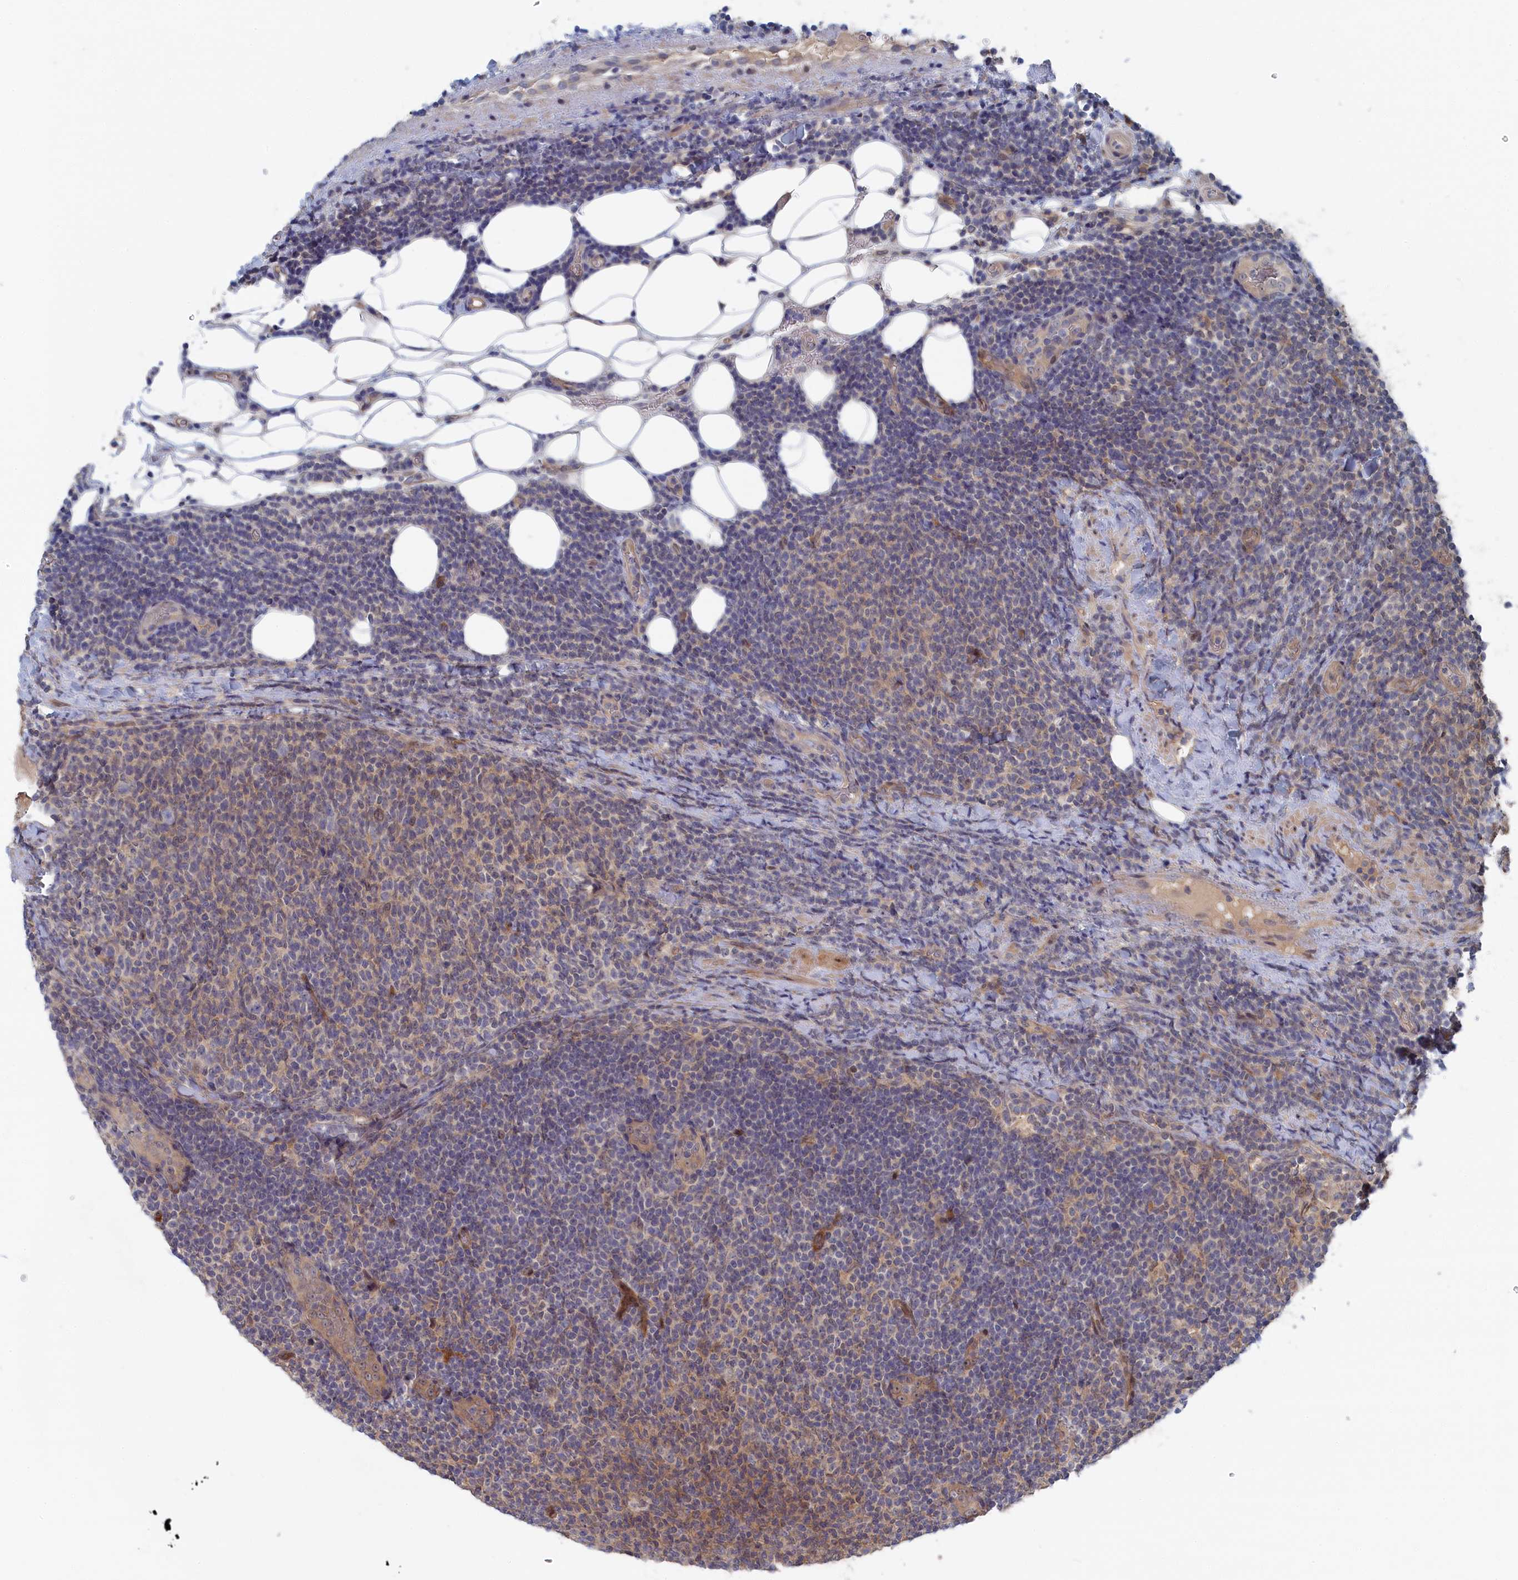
{"staining": {"intensity": "weak", "quantity": "<25%", "location": "cytoplasmic/membranous"}, "tissue": "lymphoma", "cell_type": "Tumor cells", "image_type": "cancer", "snomed": [{"axis": "morphology", "description": "Malignant lymphoma, non-Hodgkin's type, Low grade"}, {"axis": "topography", "description": "Lymph node"}], "caption": "Lymphoma was stained to show a protein in brown. There is no significant positivity in tumor cells.", "gene": "IRGQ", "patient": {"sex": "male", "age": 66}}